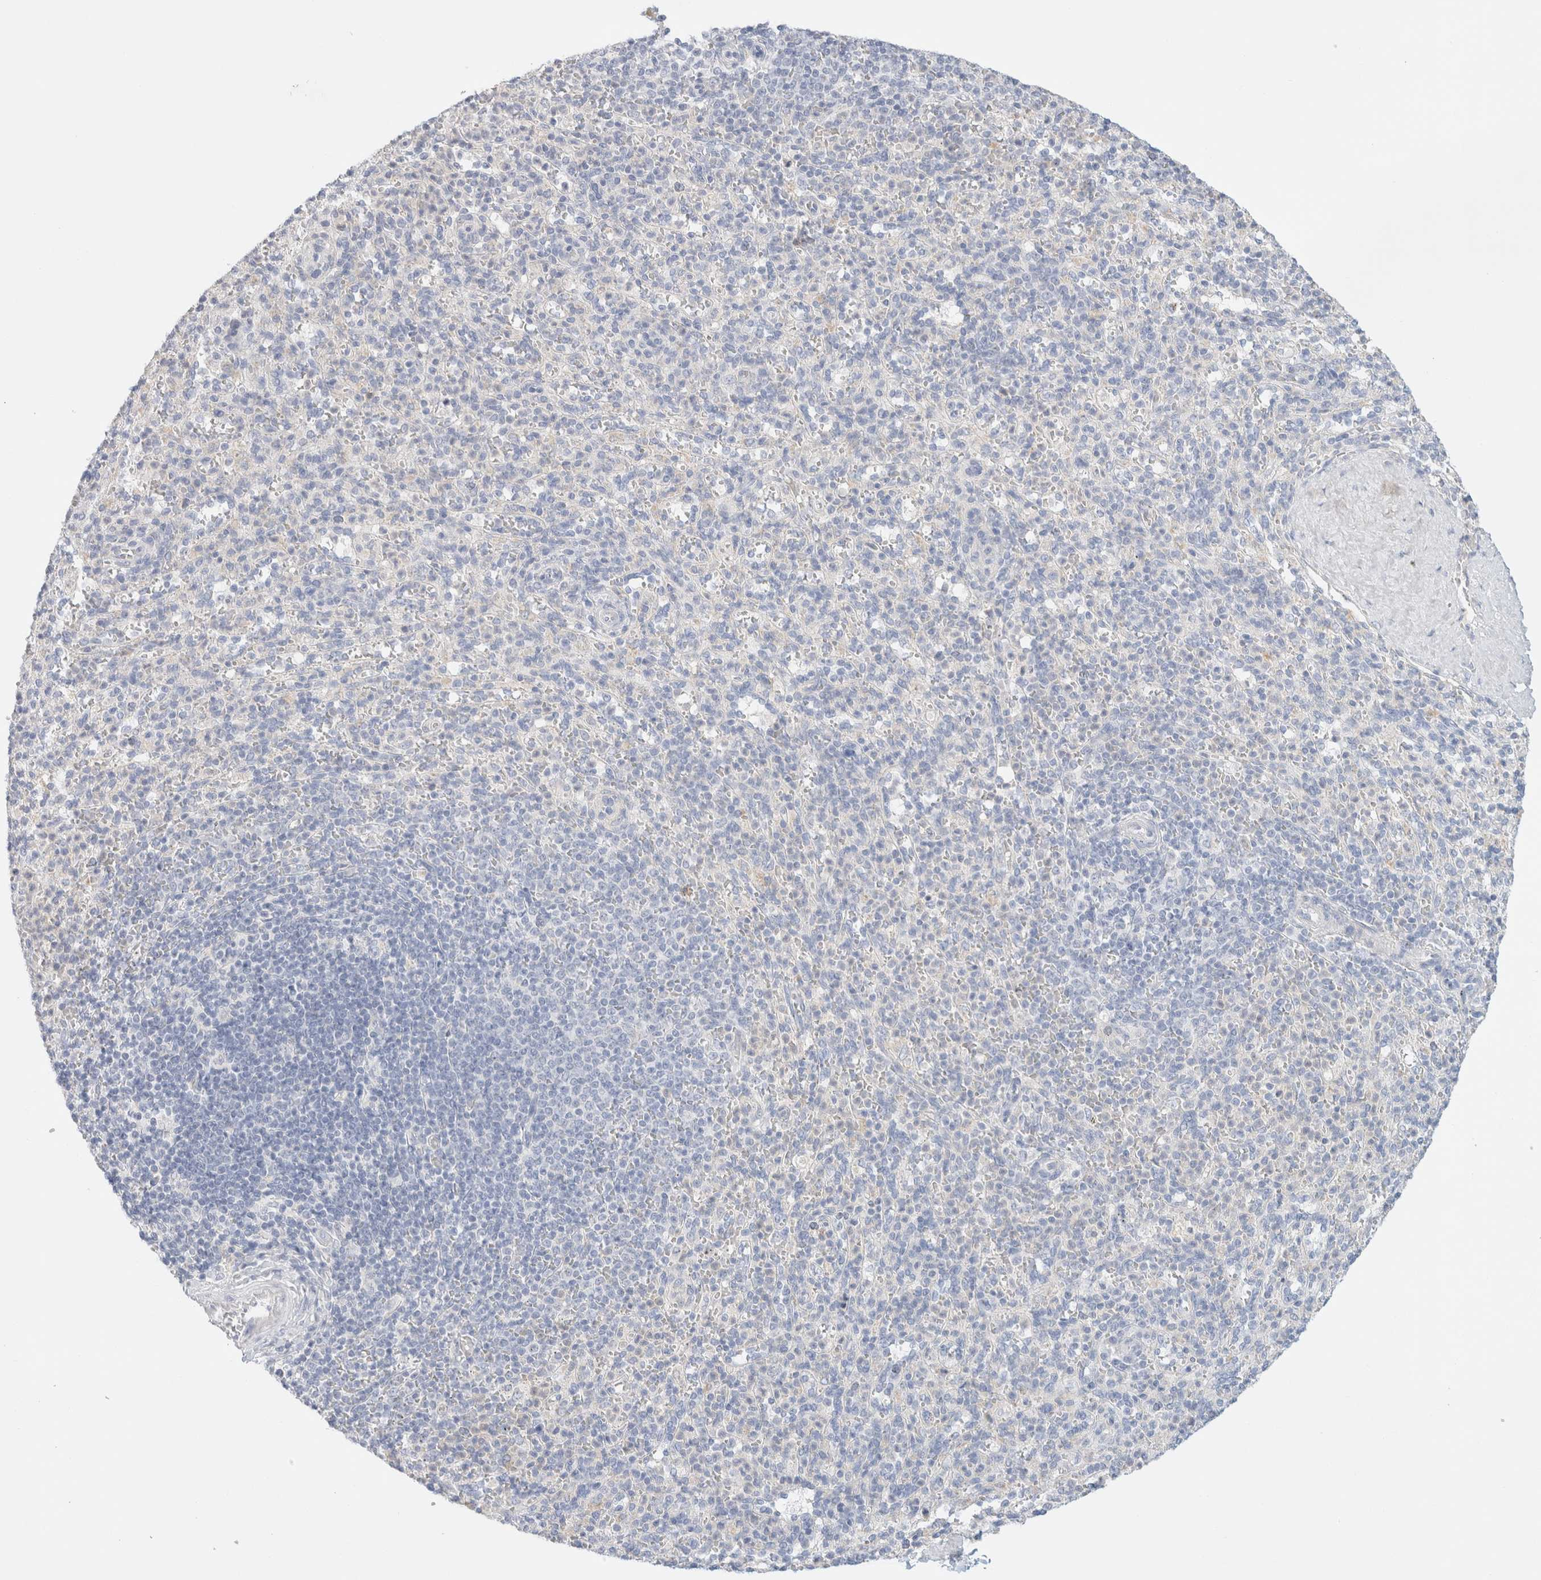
{"staining": {"intensity": "negative", "quantity": "none", "location": "none"}, "tissue": "spleen", "cell_type": "Cells in red pulp", "image_type": "normal", "snomed": [{"axis": "morphology", "description": "Normal tissue, NOS"}, {"axis": "topography", "description": "Spleen"}], "caption": "Spleen stained for a protein using immunohistochemistry (IHC) reveals no positivity cells in red pulp.", "gene": "HEXD", "patient": {"sex": "male", "age": 36}}